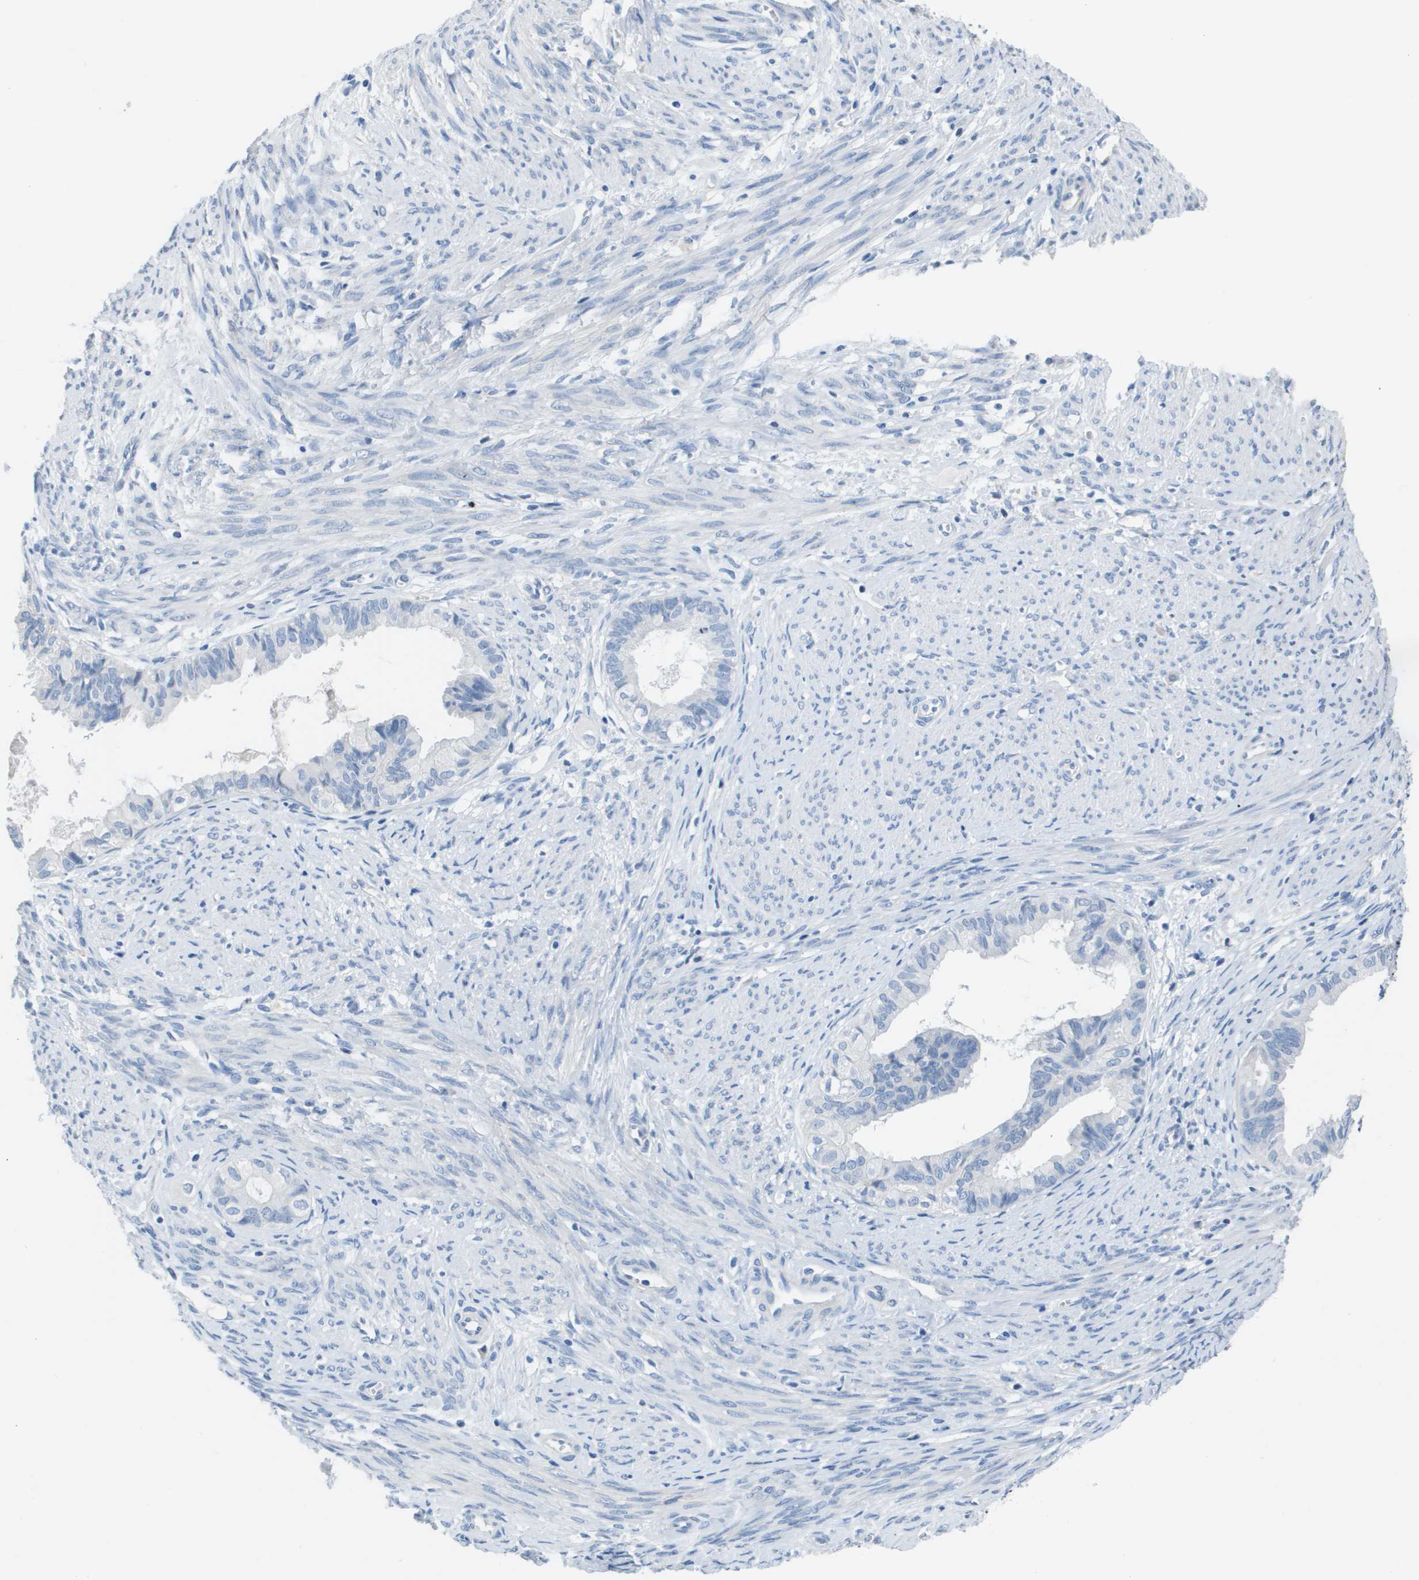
{"staining": {"intensity": "negative", "quantity": "none", "location": "none"}, "tissue": "cervical cancer", "cell_type": "Tumor cells", "image_type": "cancer", "snomed": [{"axis": "morphology", "description": "Normal tissue, NOS"}, {"axis": "morphology", "description": "Adenocarcinoma, NOS"}, {"axis": "topography", "description": "Cervix"}, {"axis": "topography", "description": "Endometrium"}], "caption": "Protein analysis of adenocarcinoma (cervical) reveals no significant staining in tumor cells. (DAB (3,3'-diaminobenzidine) IHC with hematoxylin counter stain).", "gene": "NCS1", "patient": {"sex": "female", "age": 86}}